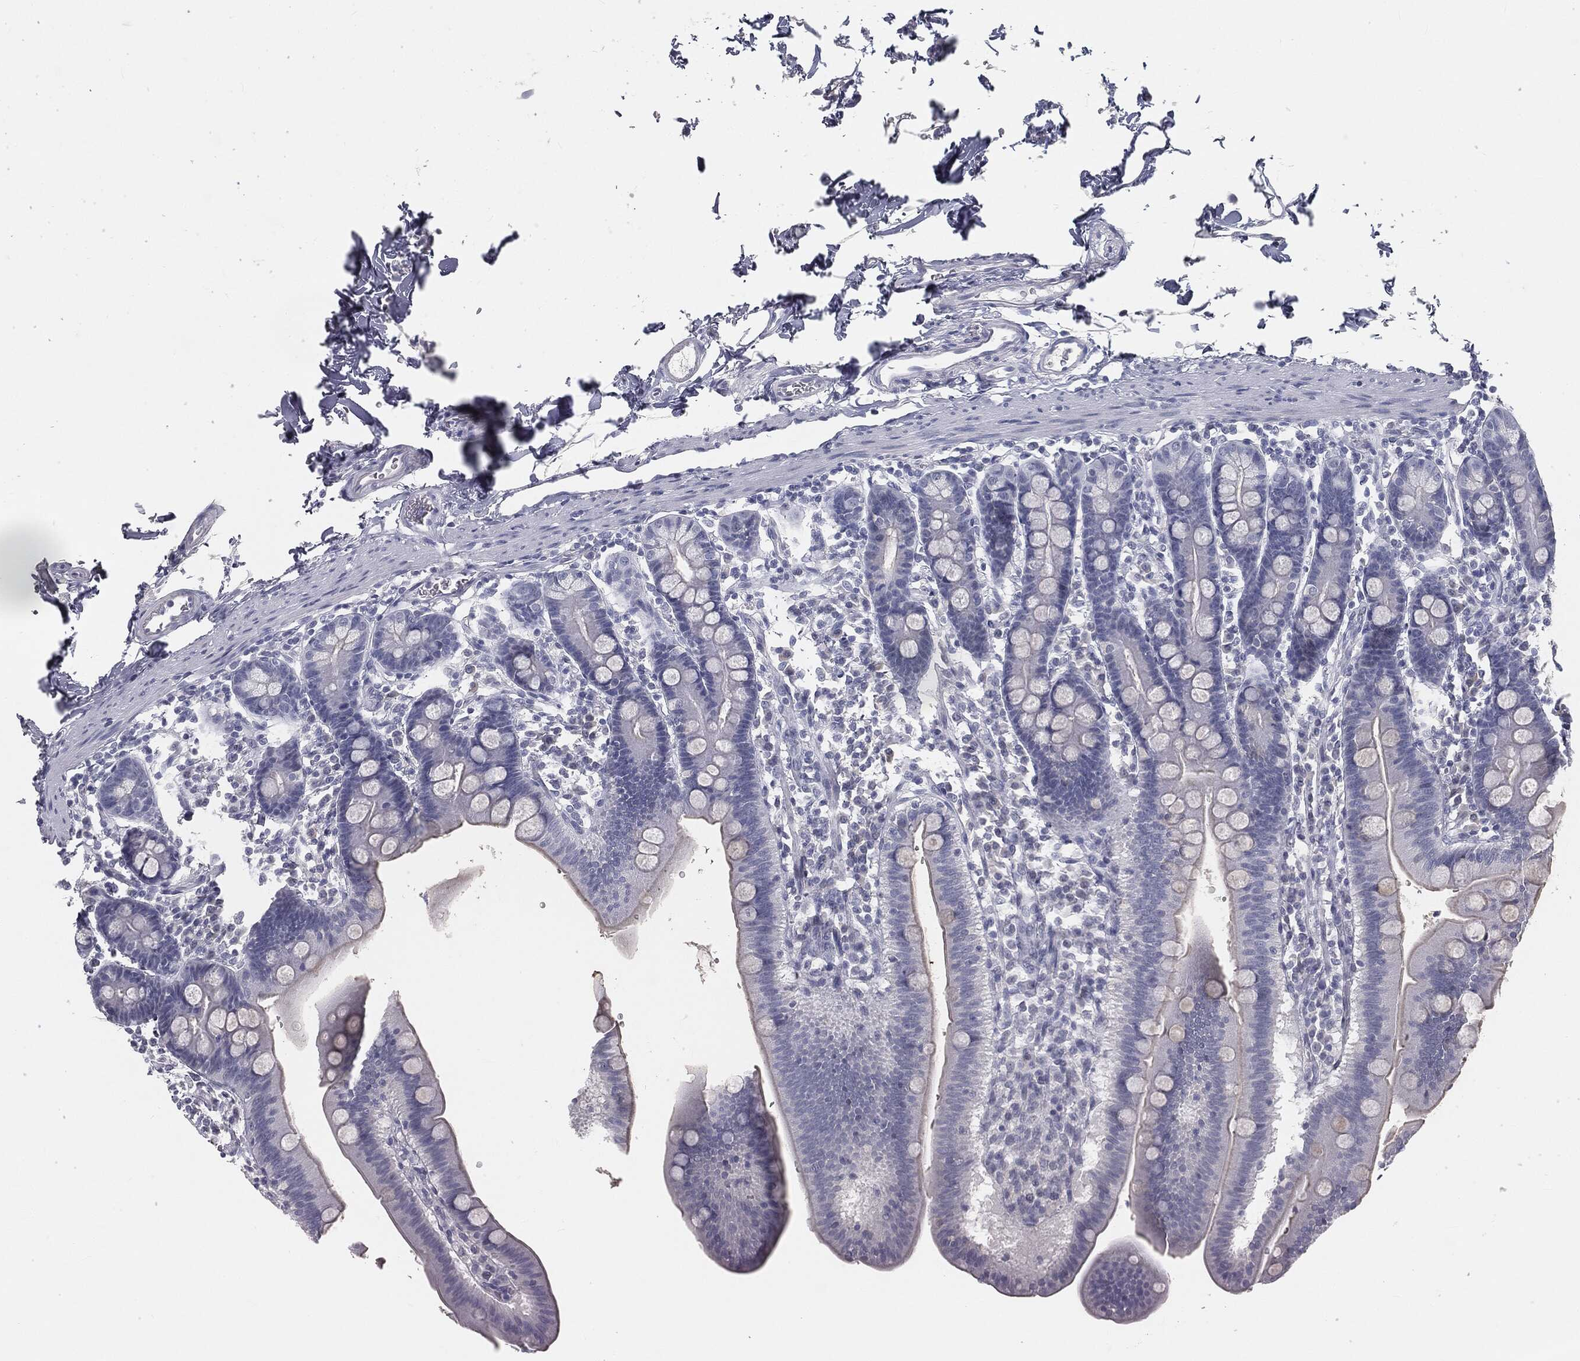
{"staining": {"intensity": "negative", "quantity": "none", "location": "none"}, "tissue": "duodenum", "cell_type": "Glandular cells", "image_type": "normal", "snomed": [{"axis": "morphology", "description": "Normal tissue, NOS"}, {"axis": "topography", "description": "Duodenum"}], "caption": "Immunohistochemistry (IHC) of benign human duodenum demonstrates no positivity in glandular cells.", "gene": "PRAME", "patient": {"sex": "male", "age": 59}}